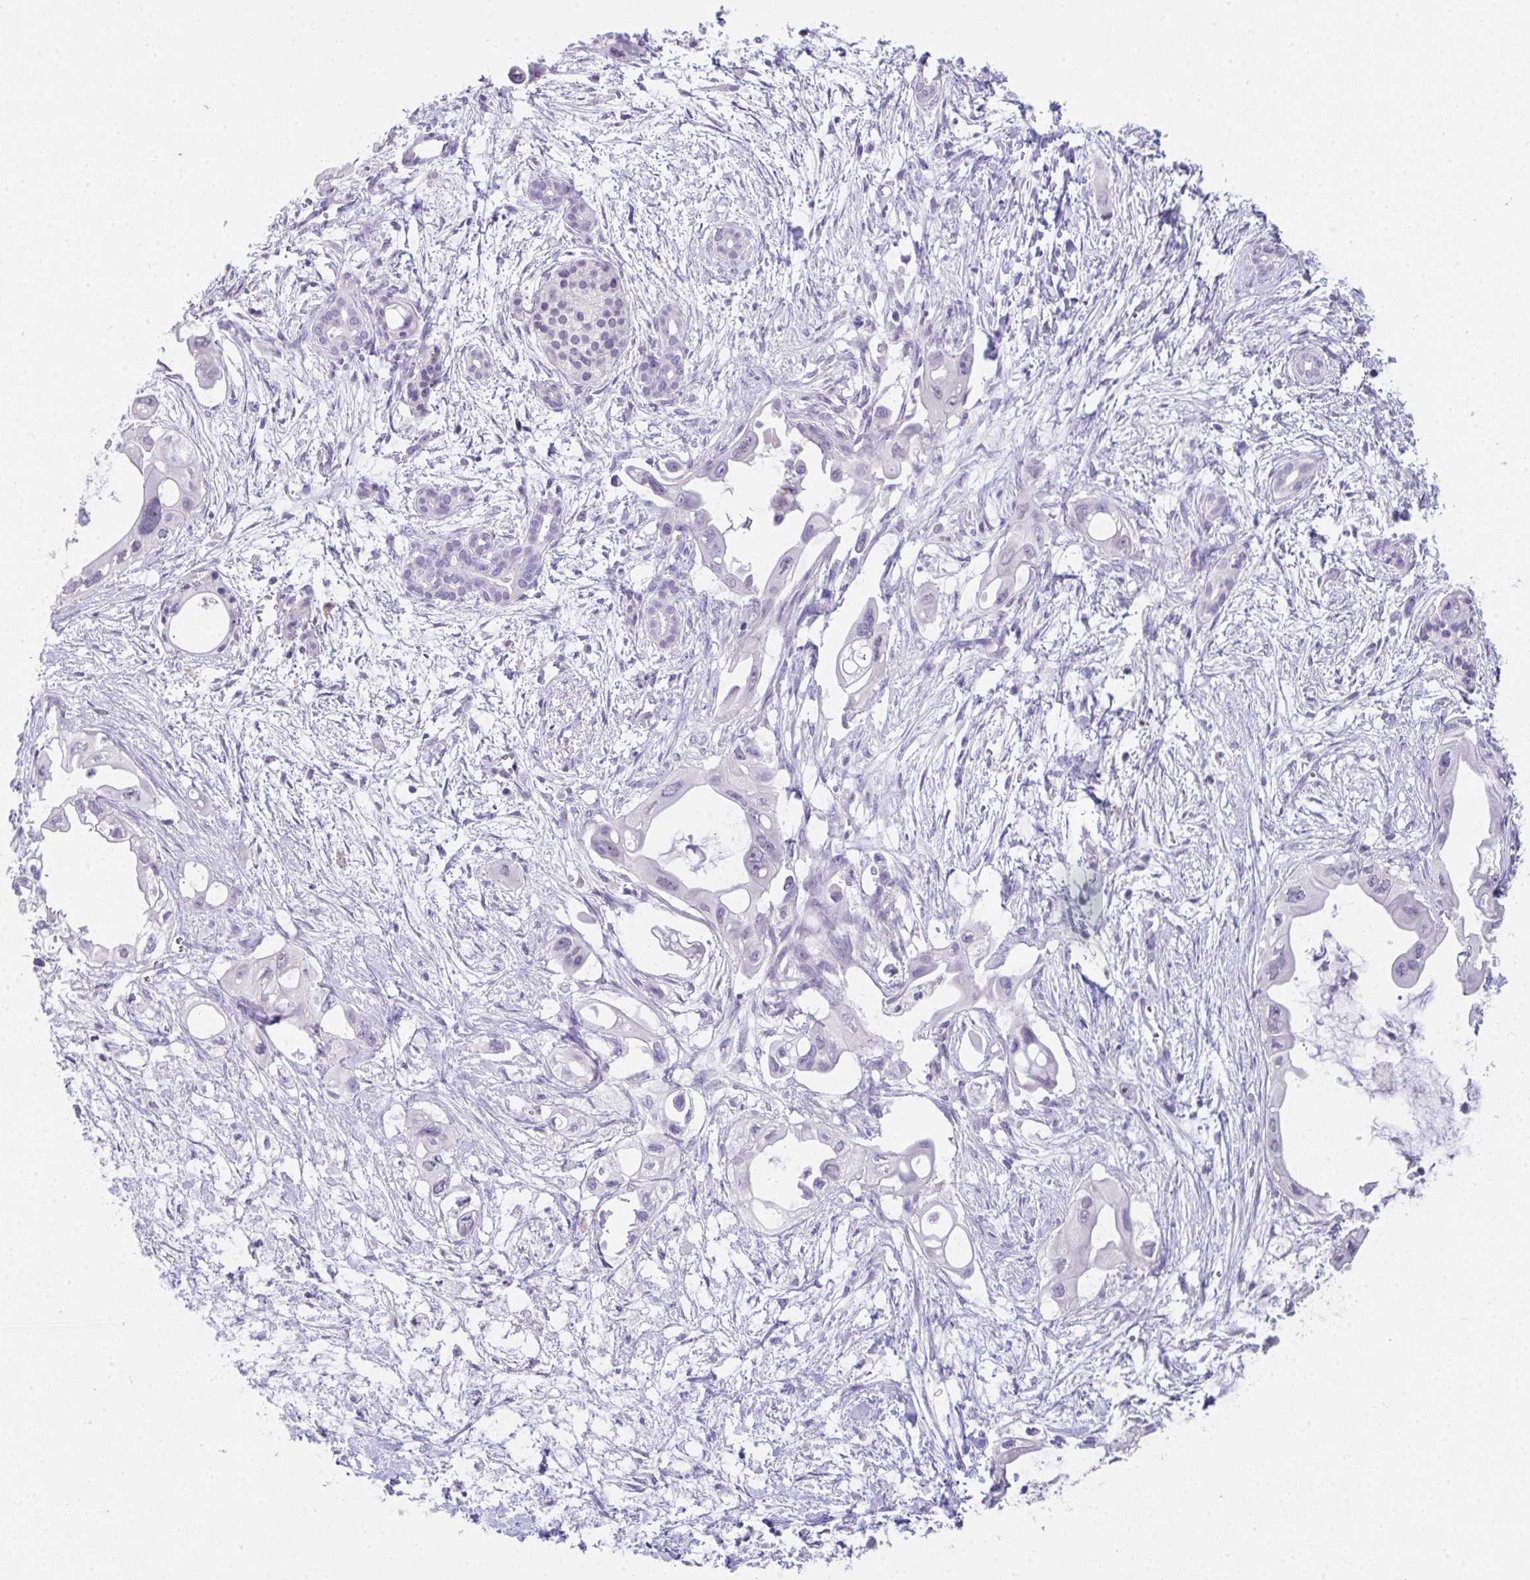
{"staining": {"intensity": "negative", "quantity": "none", "location": "none"}, "tissue": "pancreatic cancer", "cell_type": "Tumor cells", "image_type": "cancer", "snomed": [{"axis": "morphology", "description": "Adenocarcinoma, NOS"}, {"axis": "topography", "description": "Pancreas"}], "caption": "This is a histopathology image of IHC staining of pancreatic adenocarcinoma, which shows no staining in tumor cells.", "gene": "GLTPD2", "patient": {"sex": "male", "age": 61}}